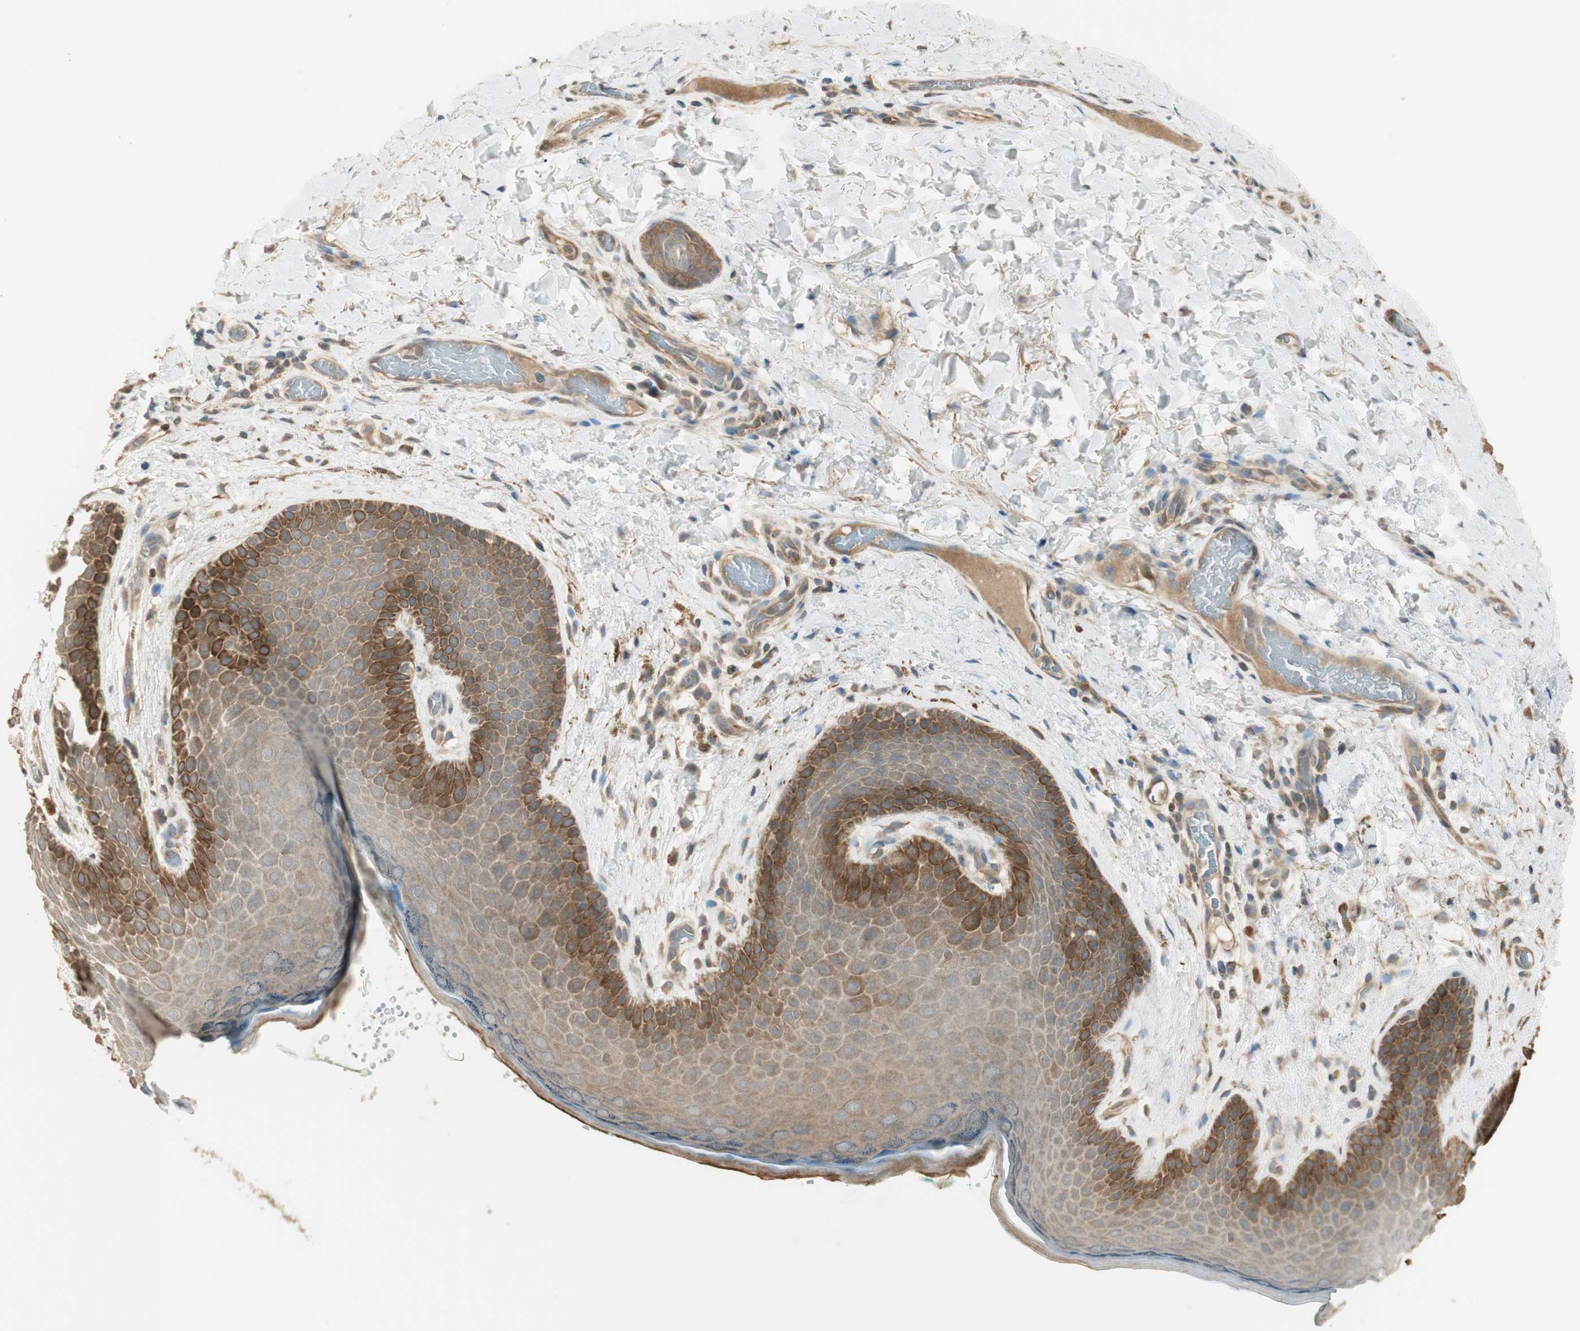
{"staining": {"intensity": "moderate", "quantity": "<25%", "location": "cytoplasmic/membranous"}, "tissue": "skin", "cell_type": "Epidermal cells", "image_type": "normal", "snomed": [{"axis": "morphology", "description": "Normal tissue, NOS"}, {"axis": "topography", "description": "Anal"}], "caption": "Epidermal cells display low levels of moderate cytoplasmic/membranous expression in approximately <25% of cells in benign skin. (IHC, brightfield microscopy, high magnification).", "gene": "PFDN5", "patient": {"sex": "male", "age": 74}}